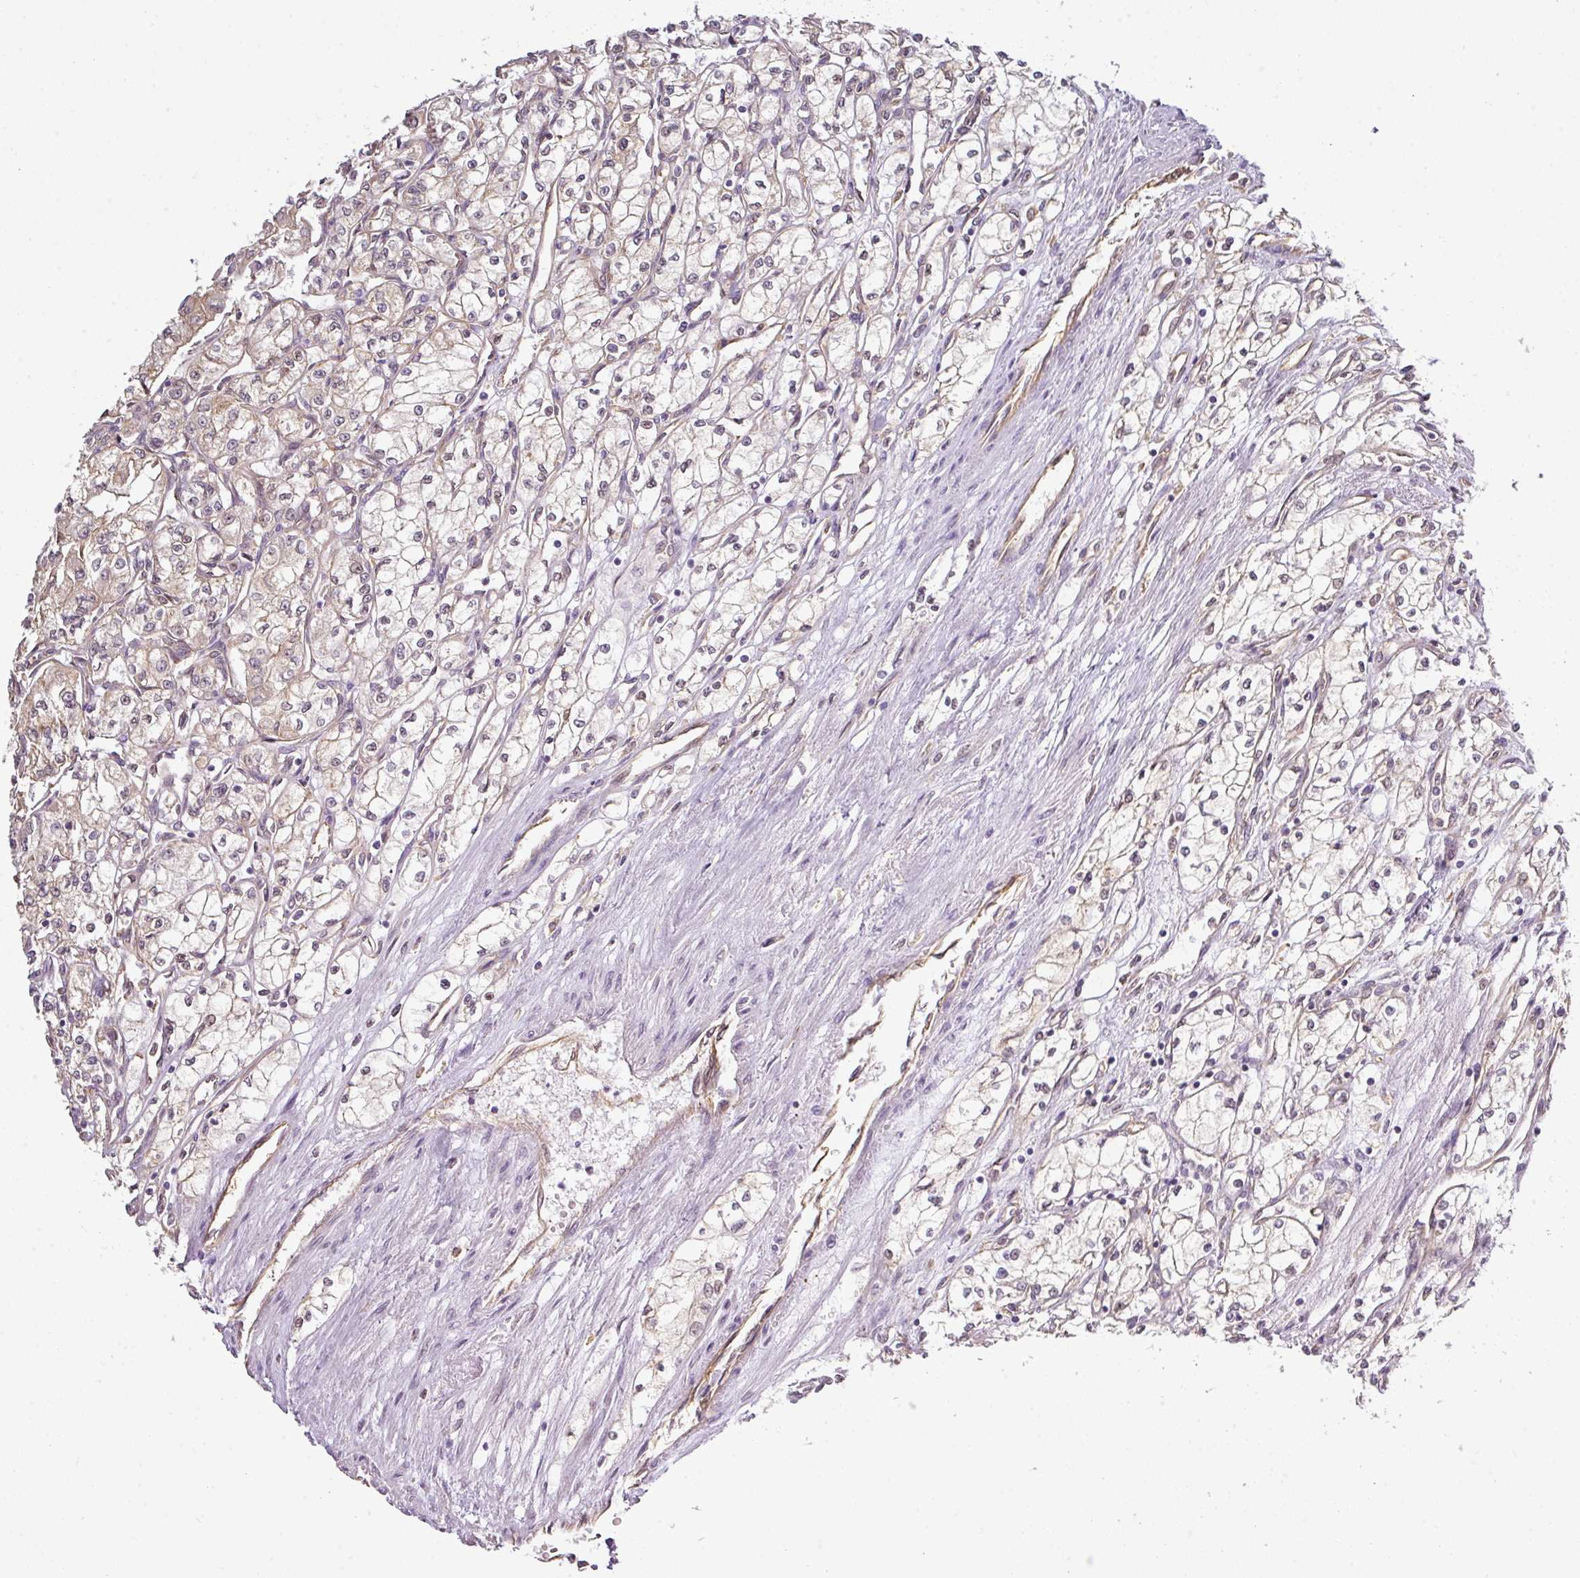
{"staining": {"intensity": "negative", "quantity": "none", "location": "none"}, "tissue": "renal cancer", "cell_type": "Tumor cells", "image_type": "cancer", "snomed": [{"axis": "morphology", "description": "Adenocarcinoma, NOS"}, {"axis": "topography", "description": "Kidney"}], "caption": "Renal cancer stained for a protein using IHC demonstrates no positivity tumor cells.", "gene": "ANKRD18A", "patient": {"sex": "male", "age": 59}}